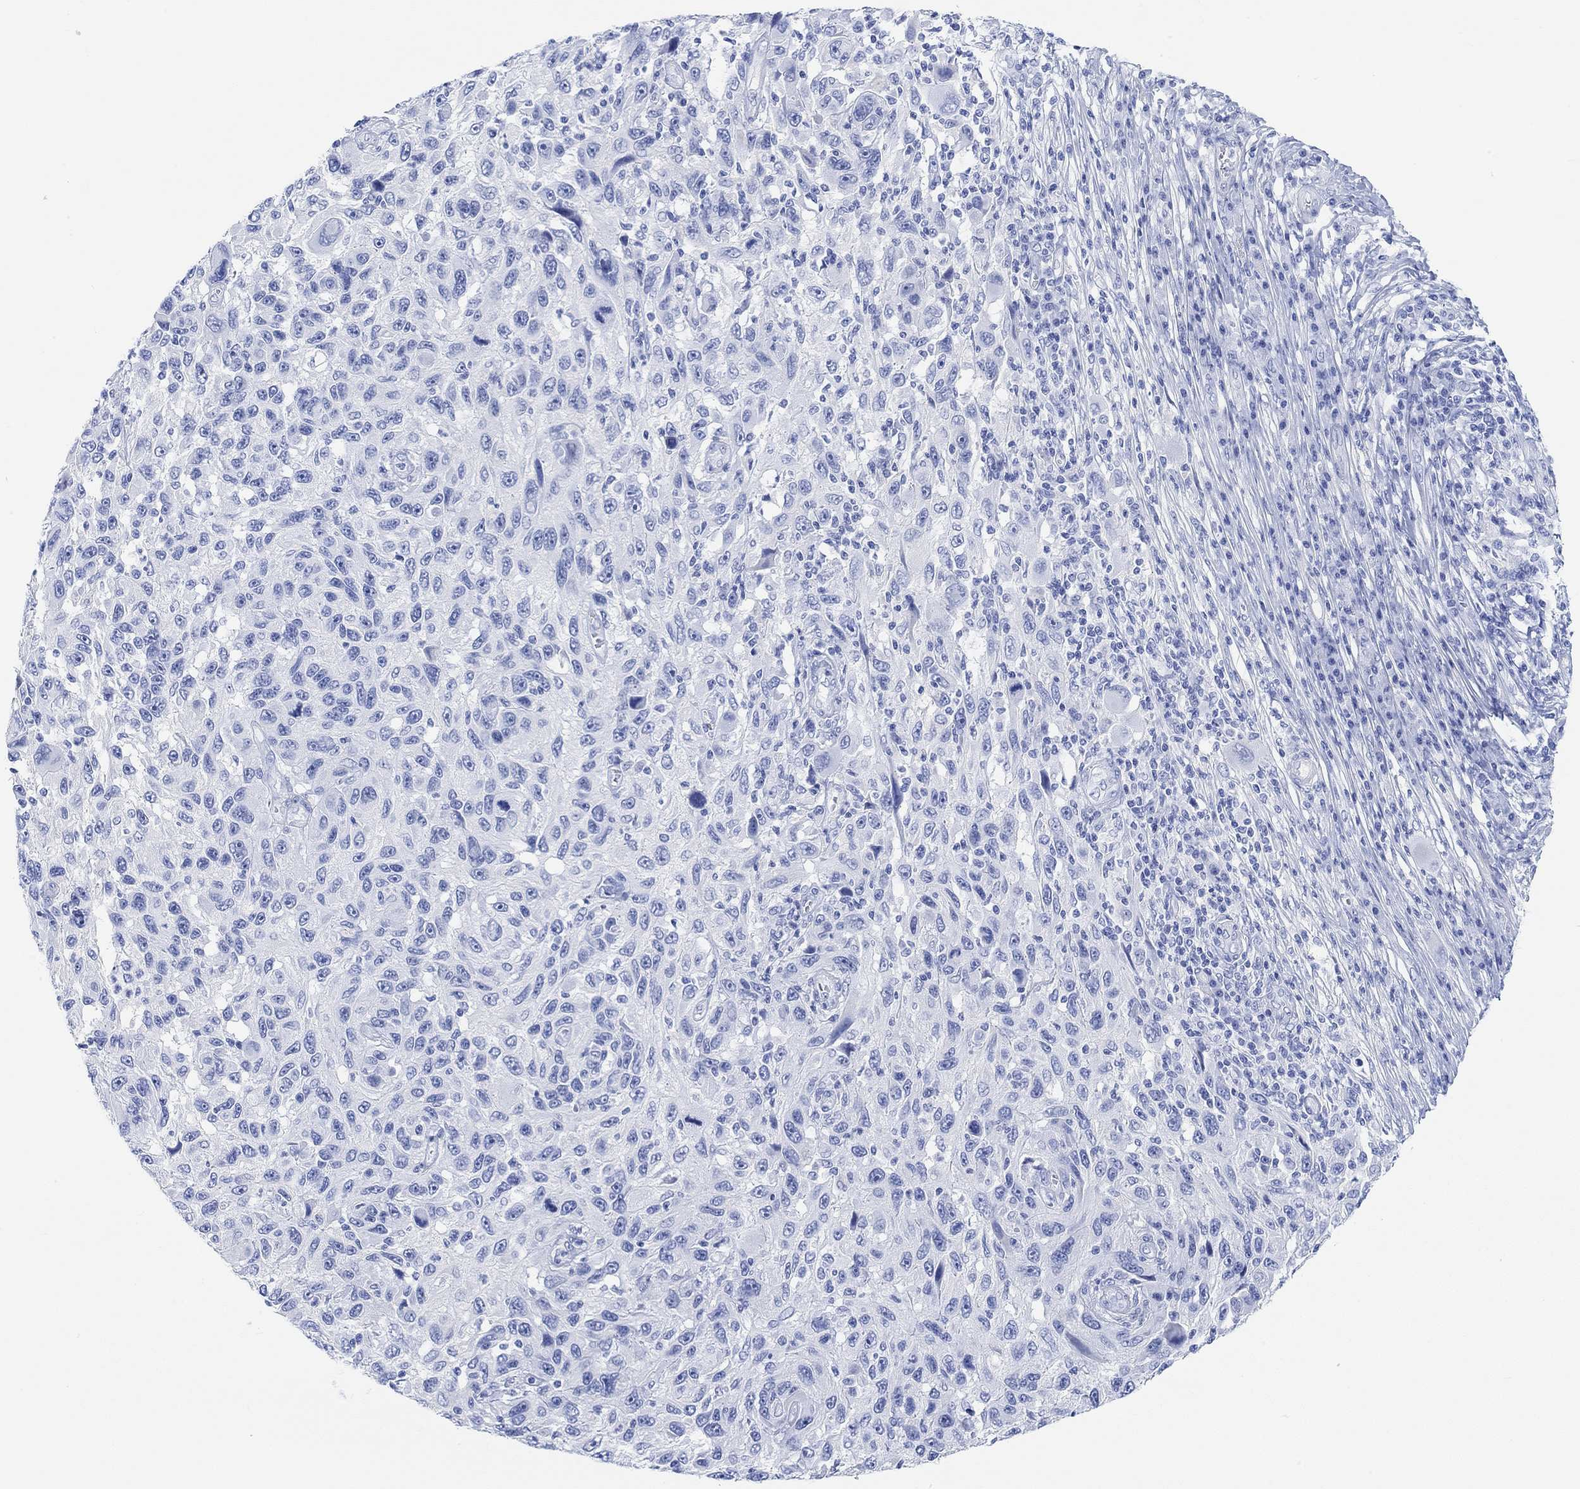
{"staining": {"intensity": "negative", "quantity": "none", "location": "none"}, "tissue": "melanoma", "cell_type": "Tumor cells", "image_type": "cancer", "snomed": [{"axis": "morphology", "description": "Malignant melanoma, NOS"}, {"axis": "topography", "description": "Skin"}], "caption": "Tumor cells show no significant staining in melanoma. (Brightfield microscopy of DAB immunohistochemistry (IHC) at high magnification).", "gene": "ANKRD33", "patient": {"sex": "male", "age": 53}}